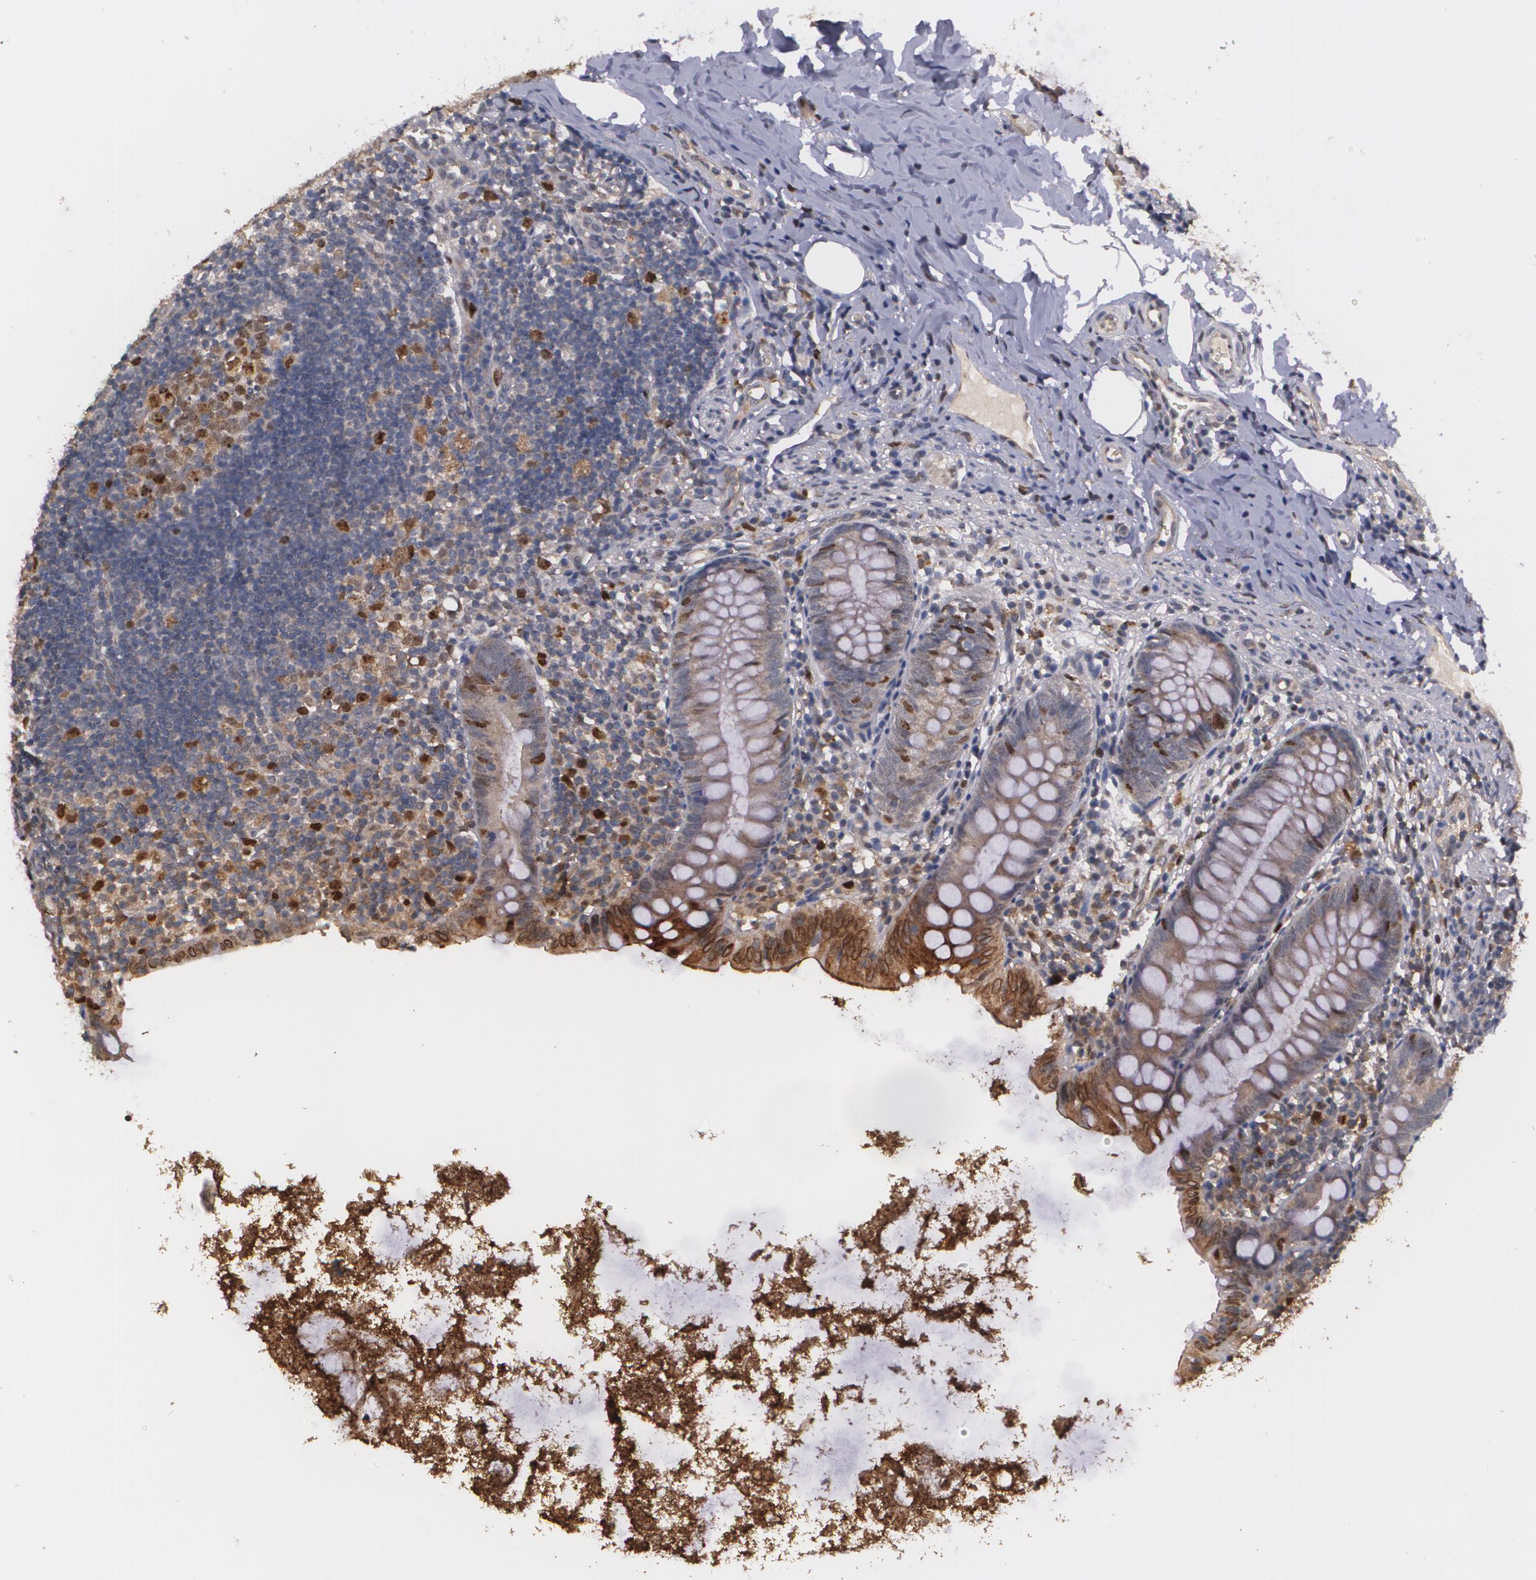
{"staining": {"intensity": "moderate", "quantity": "25%-75%", "location": "cytoplasmic/membranous,nuclear"}, "tissue": "appendix", "cell_type": "Glandular cells", "image_type": "normal", "snomed": [{"axis": "morphology", "description": "Normal tissue, NOS"}, {"axis": "topography", "description": "Appendix"}], "caption": "The immunohistochemical stain highlights moderate cytoplasmic/membranous,nuclear positivity in glandular cells of normal appendix.", "gene": "BRCA1", "patient": {"sex": "female", "age": 9}}